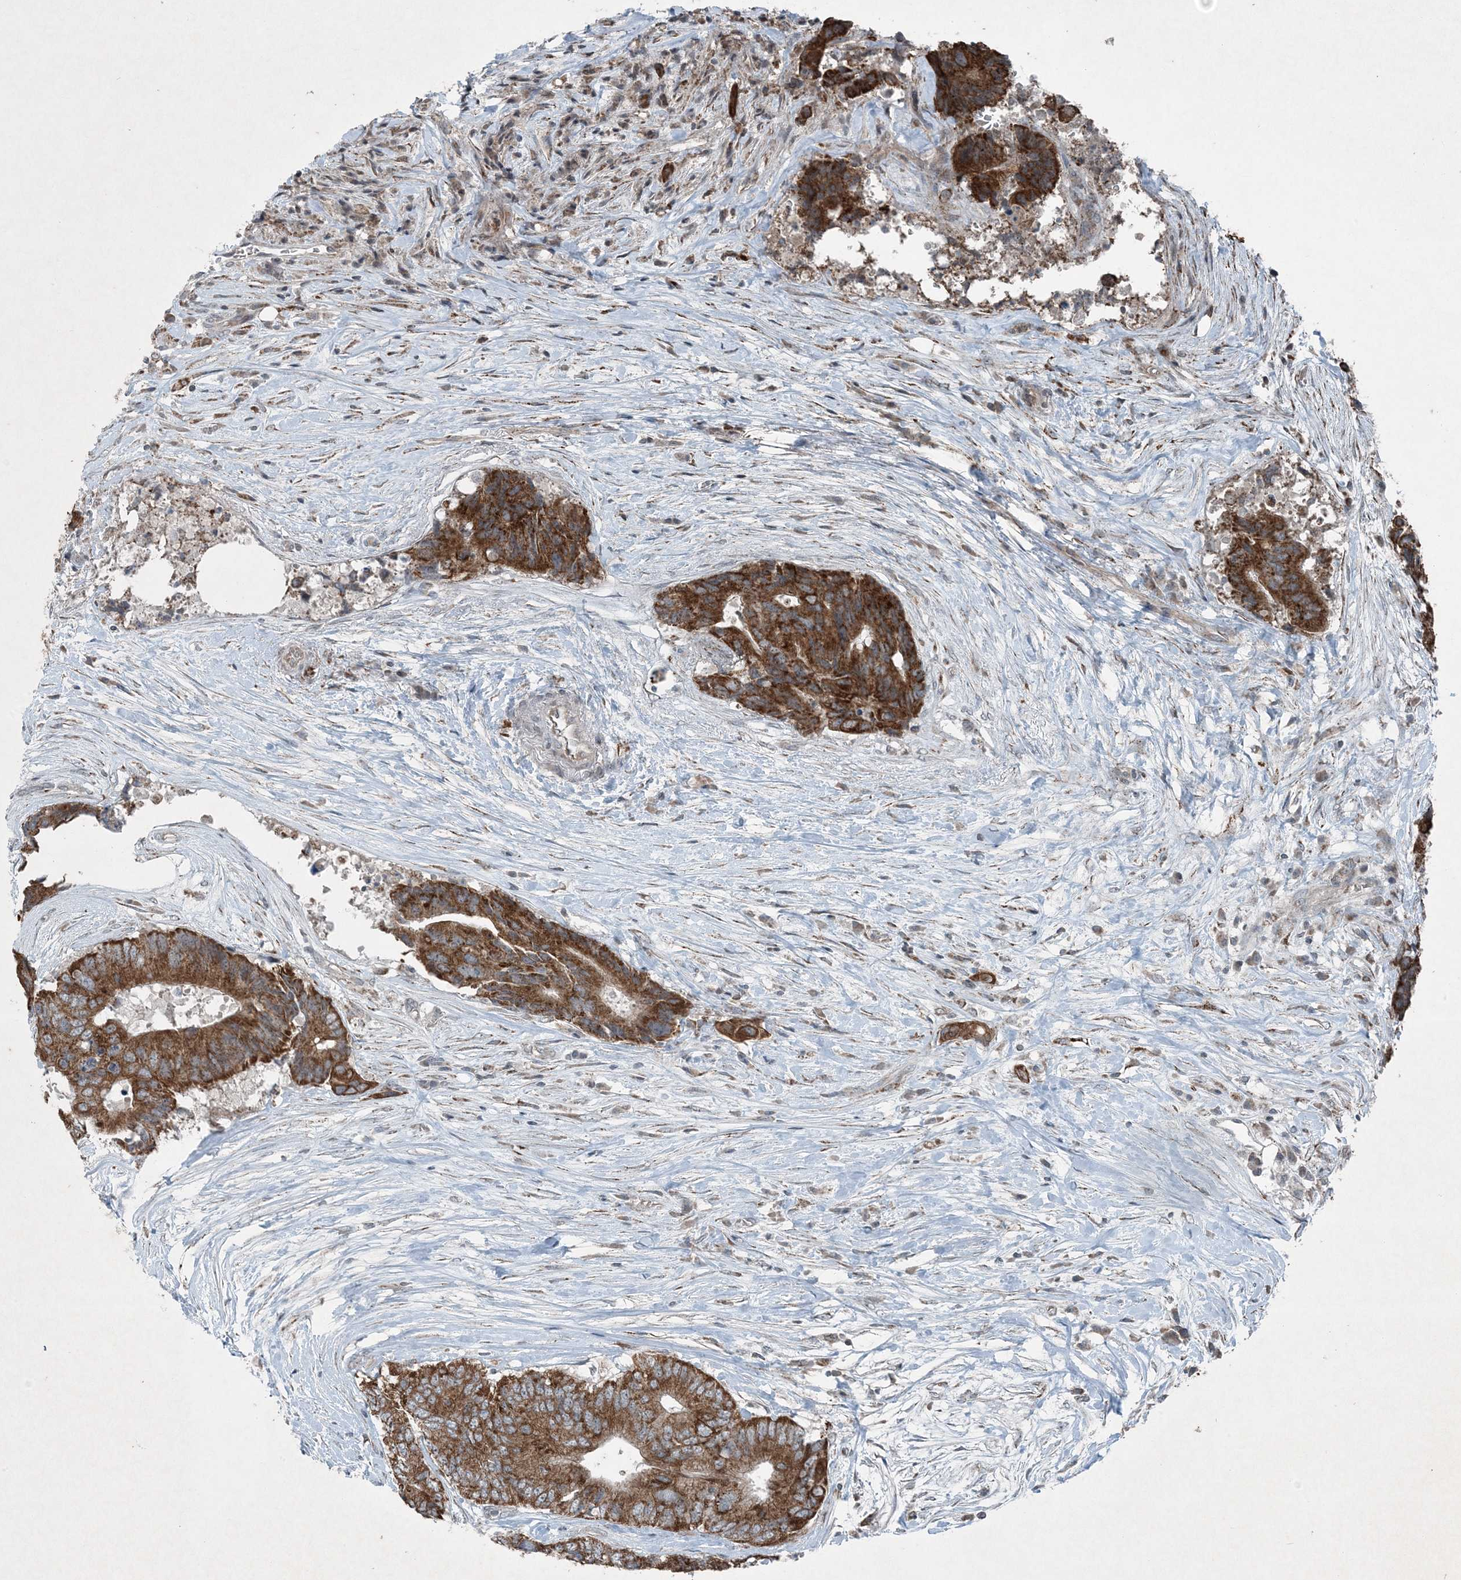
{"staining": {"intensity": "strong", "quantity": ">75%", "location": "cytoplasmic/membranous"}, "tissue": "colorectal cancer", "cell_type": "Tumor cells", "image_type": "cancer", "snomed": [{"axis": "morphology", "description": "Adenocarcinoma, NOS"}, {"axis": "topography", "description": "Colon"}], "caption": "Strong cytoplasmic/membranous expression is identified in approximately >75% of tumor cells in colorectal cancer. (Brightfield microscopy of DAB IHC at high magnification).", "gene": "PC", "patient": {"sex": "male", "age": 71}}